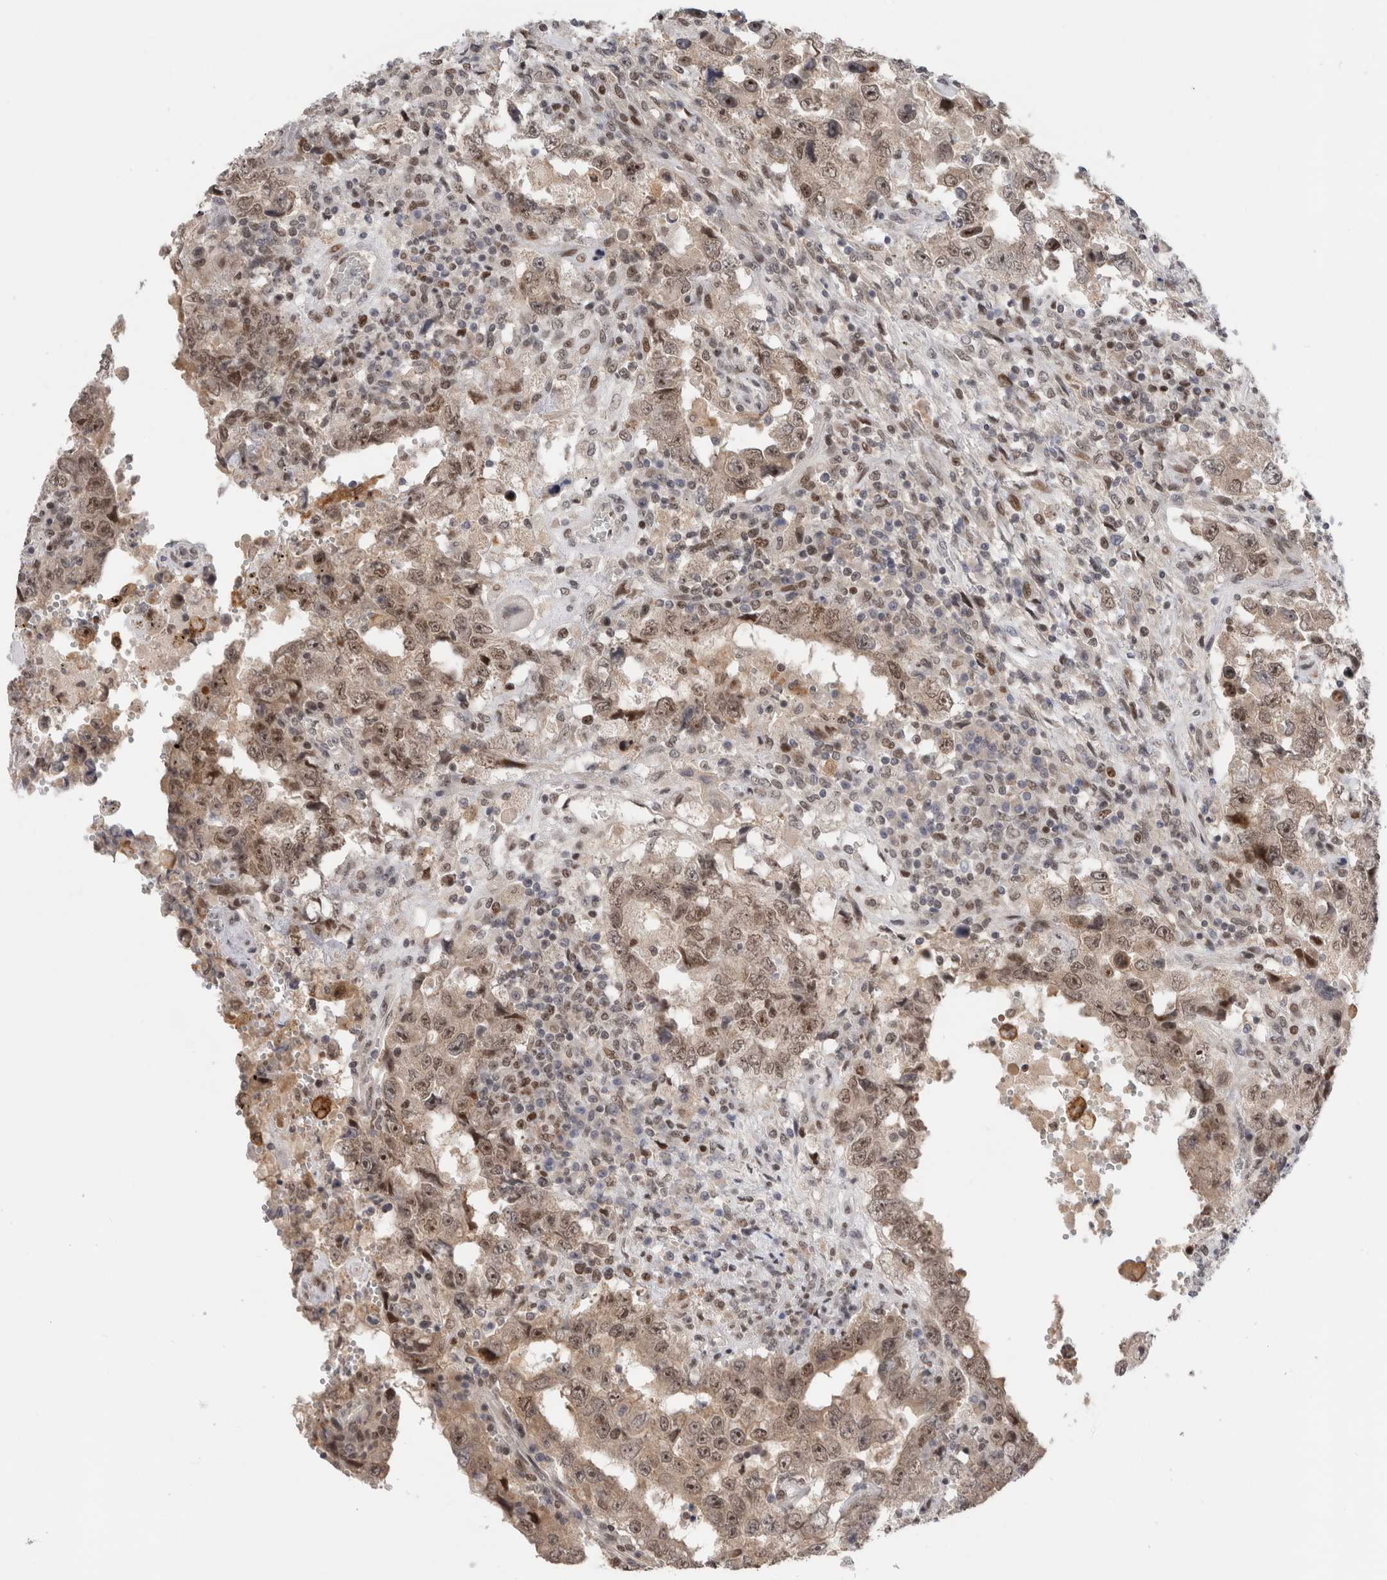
{"staining": {"intensity": "moderate", "quantity": ">75%", "location": "cytoplasmic/membranous,nuclear"}, "tissue": "testis cancer", "cell_type": "Tumor cells", "image_type": "cancer", "snomed": [{"axis": "morphology", "description": "Carcinoma, Embryonal, NOS"}, {"axis": "topography", "description": "Testis"}], "caption": "Immunohistochemistry (IHC) (DAB) staining of testis cancer shows moderate cytoplasmic/membranous and nuclear protein positivity in approximately >75% of tumor cells.", "gene": "ZNF521", "patient": {"sex": "male", "age": 26}}